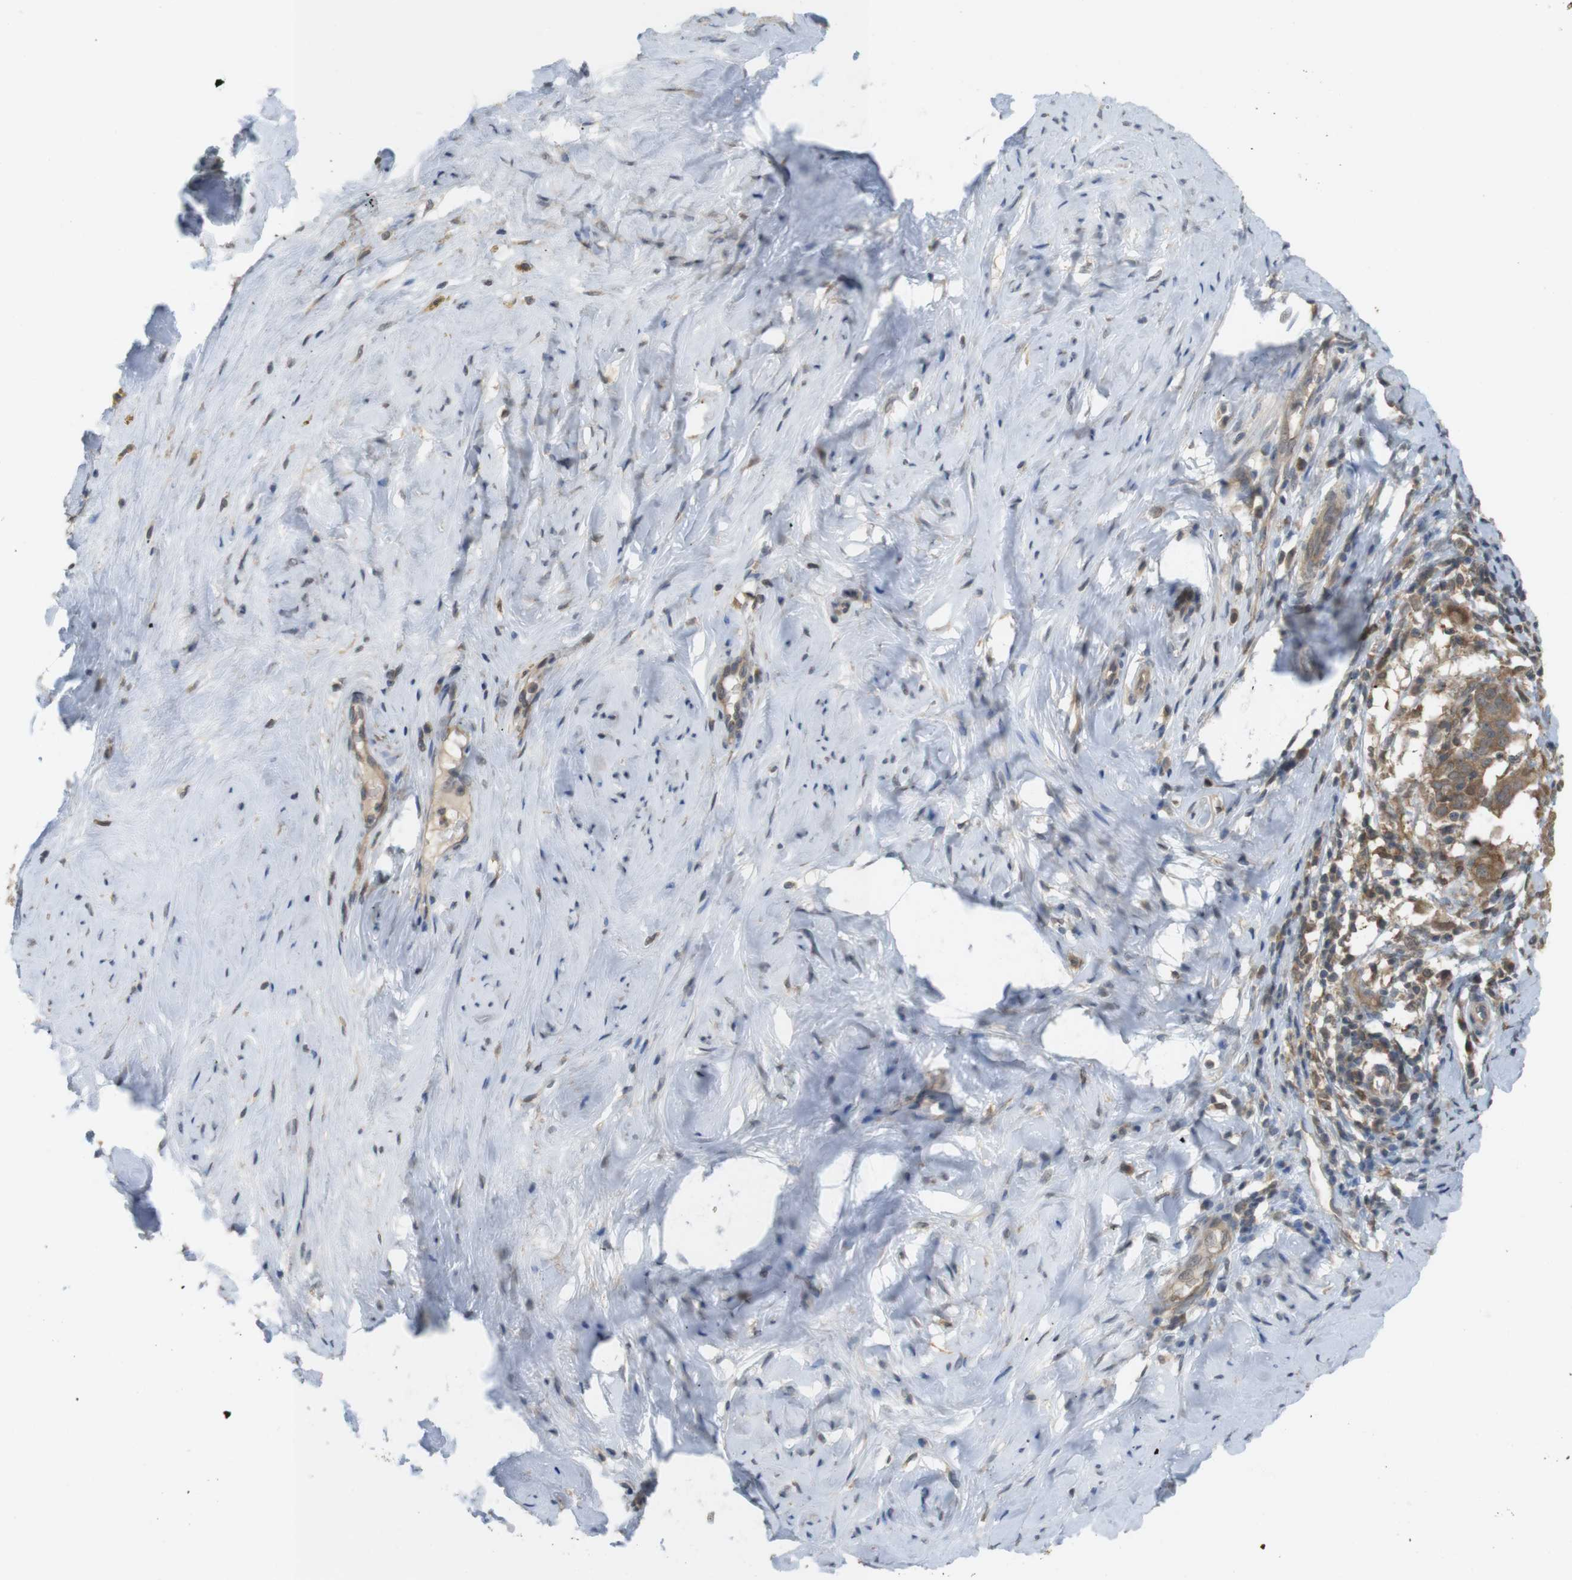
{"staining": {"intensity": "moderate", "quantity": ">75%", "location": "cytoplasmic/membranous"}, "tissue": "cervical cancer", "cell_type": "Tumor cells", "image_type": "cancer", "snomed": [{"axis": "morphology", "description": "Squamous cell carcinoma, NOS"}, {"axis": "topography", "description": "Cervix"}], "caption": "Cervical cancer stained for a protein demonstrates moderate cytoplasmic/membranous positivity in tumor cells.", "gene": "RNF130", "patient": {"sex": "female", "age": 51}}